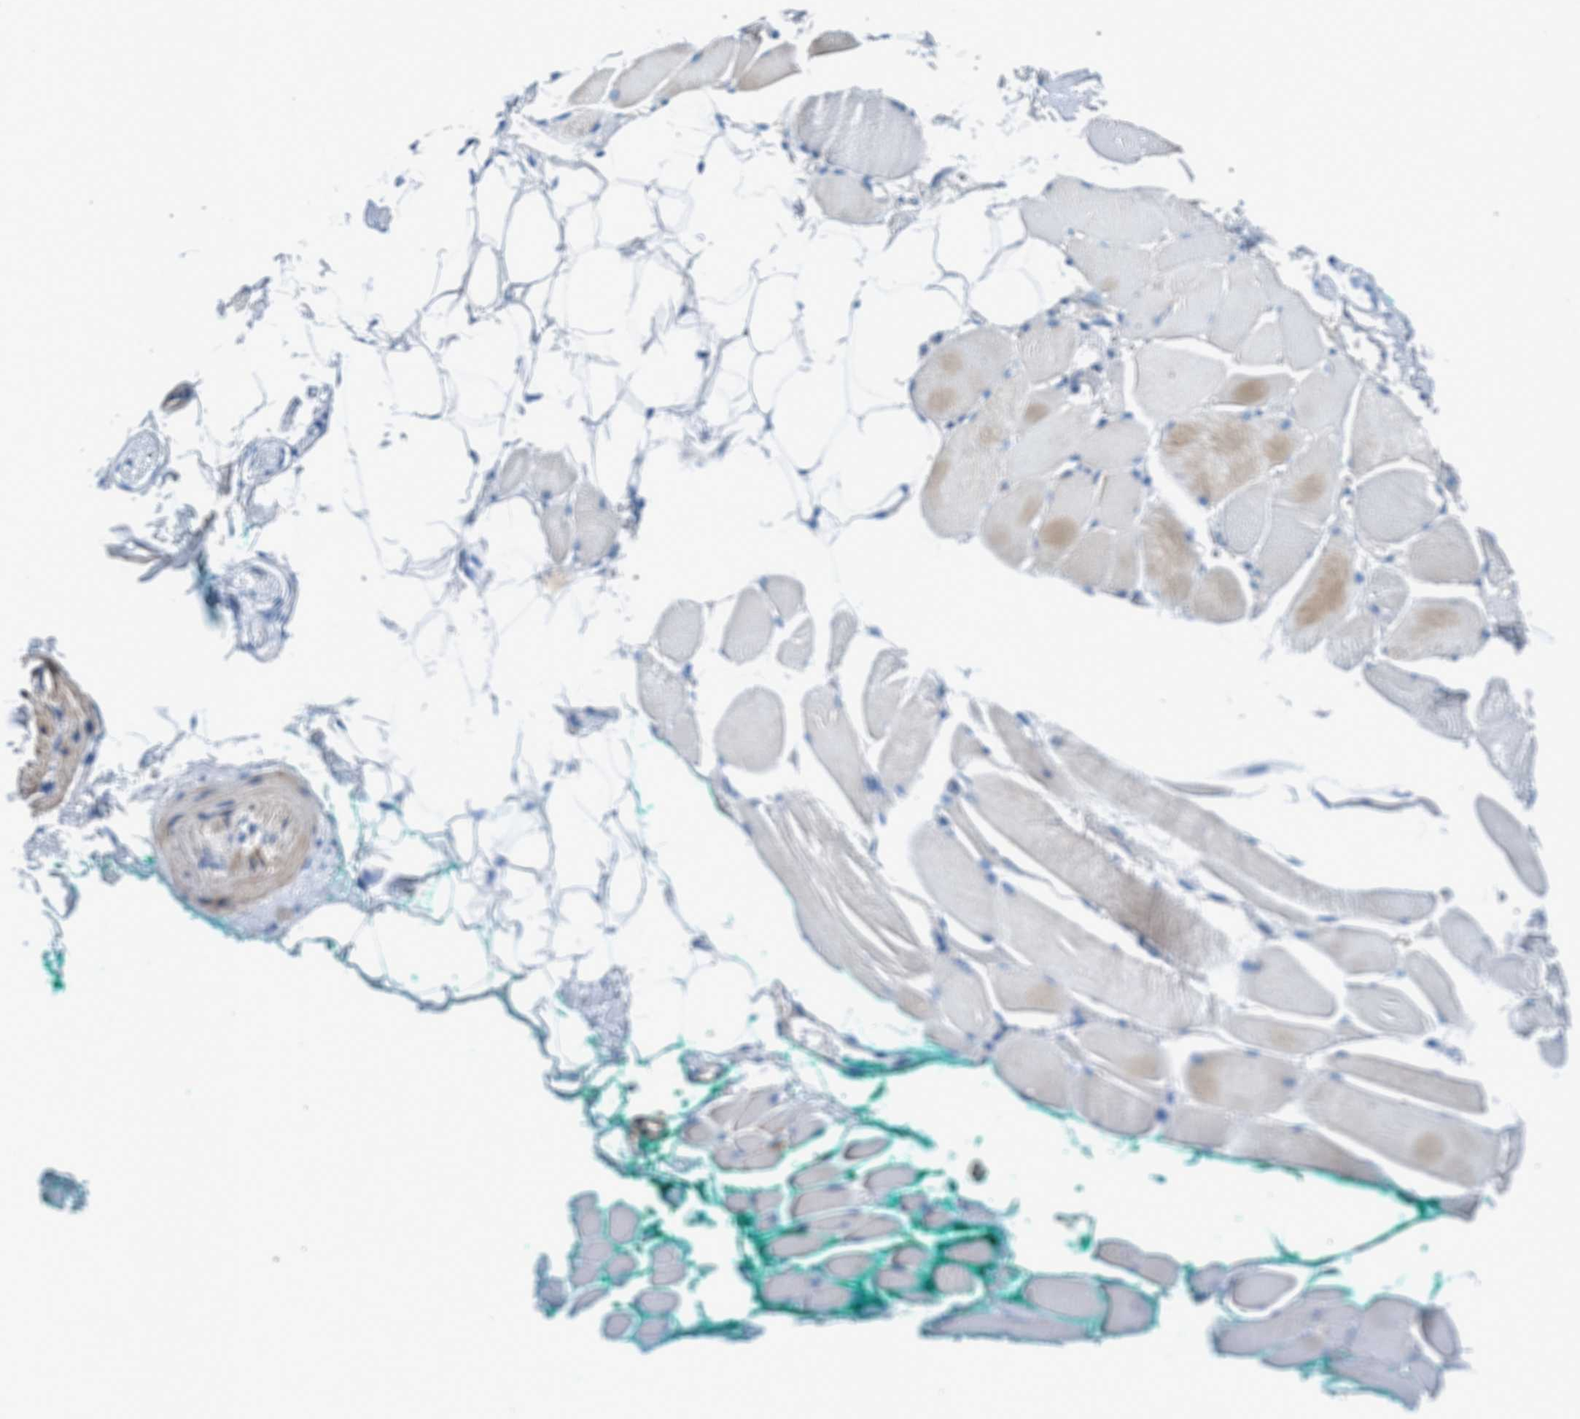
{"staining": {"intensity": "weak", "quantity": "25%-75%", "location": "cytoplasmic/membranous"}, "tissue": "skeletal muscle", "cell_type": "Myocytes", "image_type": "normal", "snomed": [{"axis": "morphology", "description": "Normal tissue, NOS"}, {"axis": "topography", "description": "Skeletal muscle"}, {"axis": "topography", "description": "Peripheral nerve tissue"}], "caption": "Weak cytoplasmic/membranous staining is appreciated in about 25%-75% of myocytes in unremarkable skeletal muscle.", "gene": "CDRT4", "patient": {"sex": "female", "age": 84}}